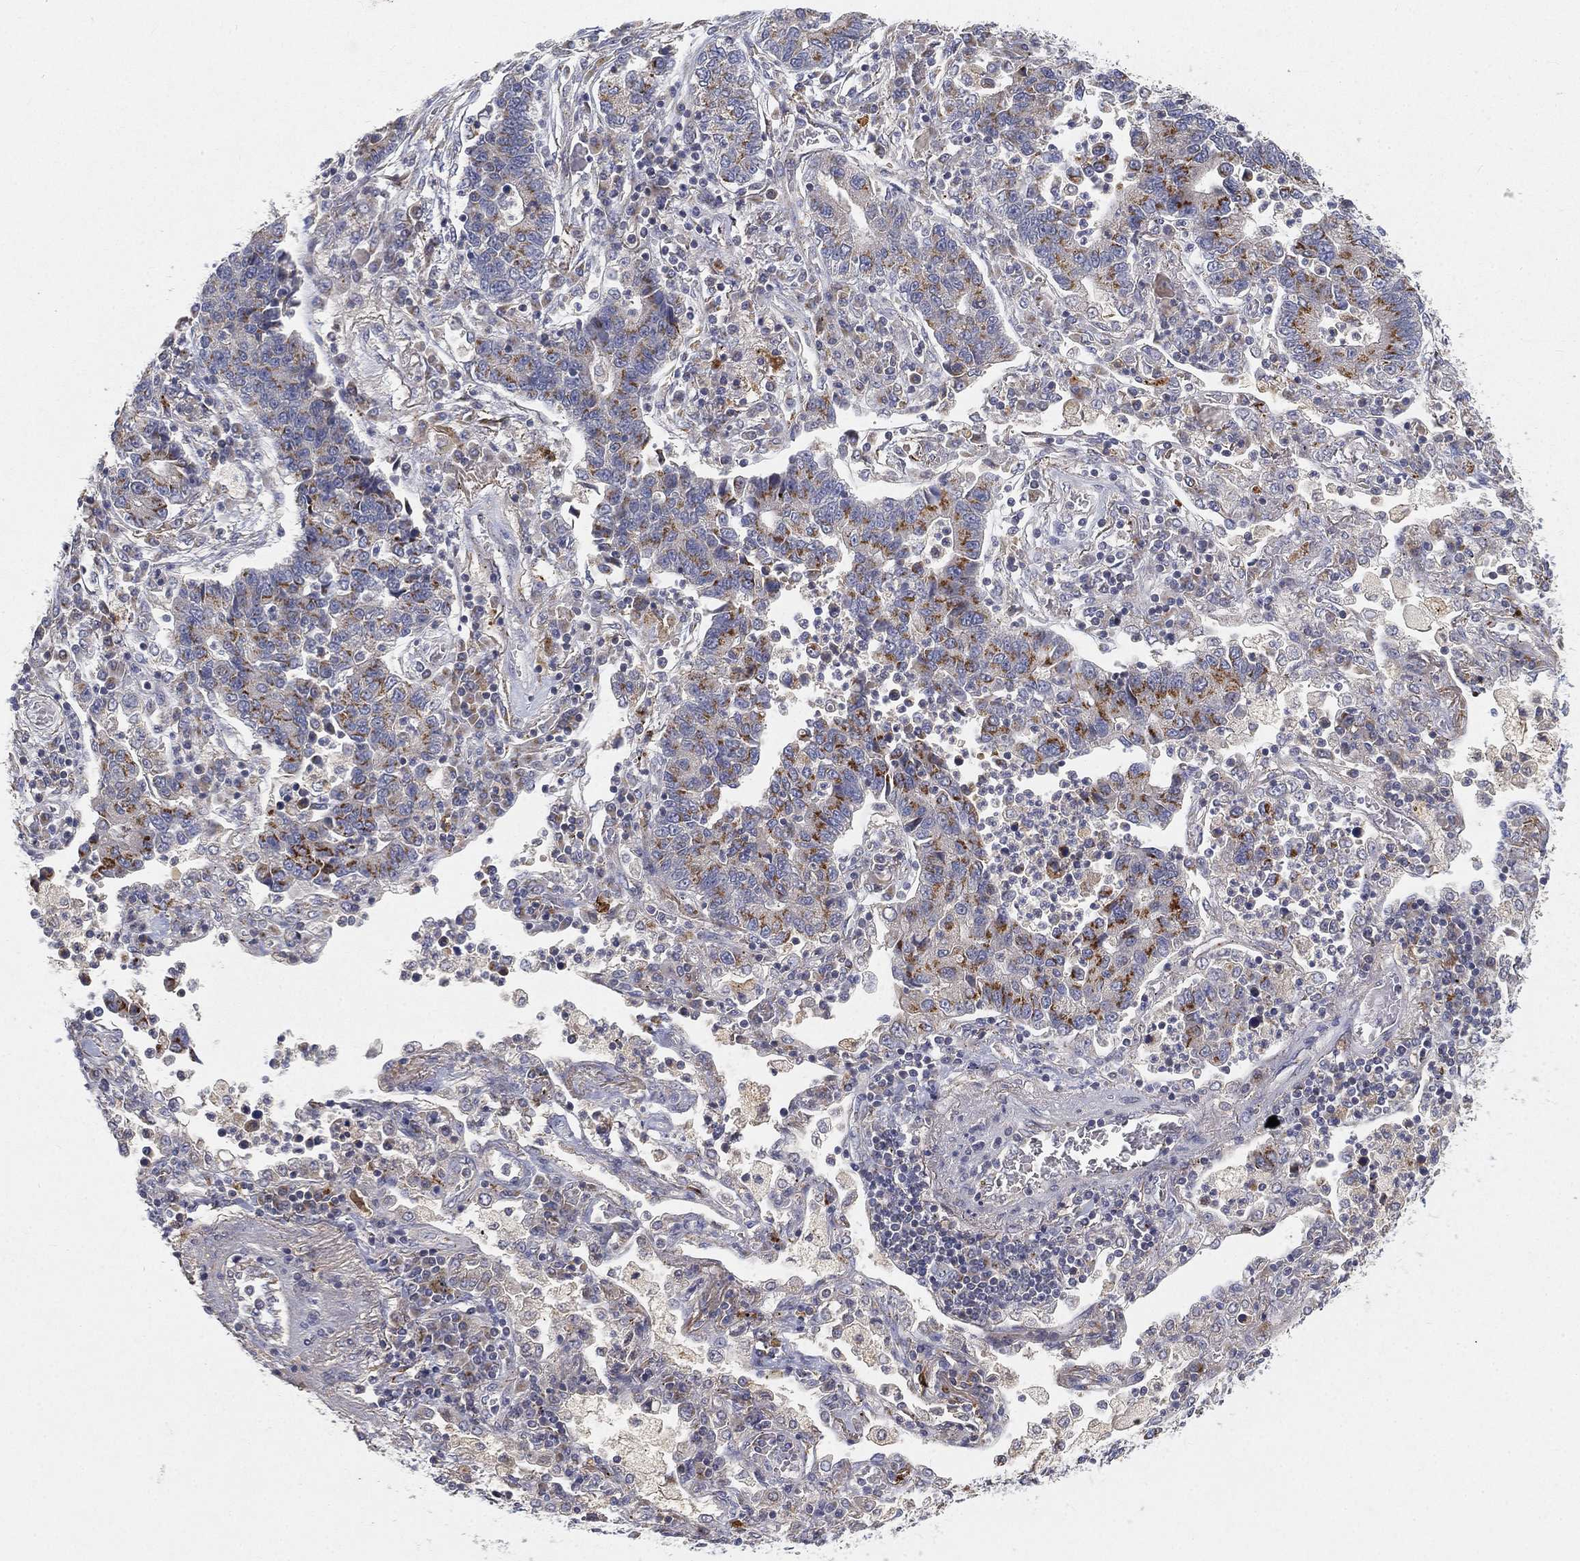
{"staining": {"intensity": "strong", "quantity": "<25%", "location": "cytoplasmic/membranous"}, "tissue": "lung cancer", "cell_type": "Tumor cells", "image_type": "cancer", "snomed": [{"axis": "morphology", "description": "Adenocarcinoma, NOS"}, {"axis": "topography", "description": "Lung"}], "caption": "DAB immunohistochemical staining of lung cancer (adenocarcinoma) displays strong cytoplasmic/membranous protein positivity in about <25% of tumor cells. (DAB (3,3'-diaminobenzidine) = brown stain, brightfield microscopy at high magnification).", "gene": "CTSL", "patient": {"sex": "female", "age": 57}}